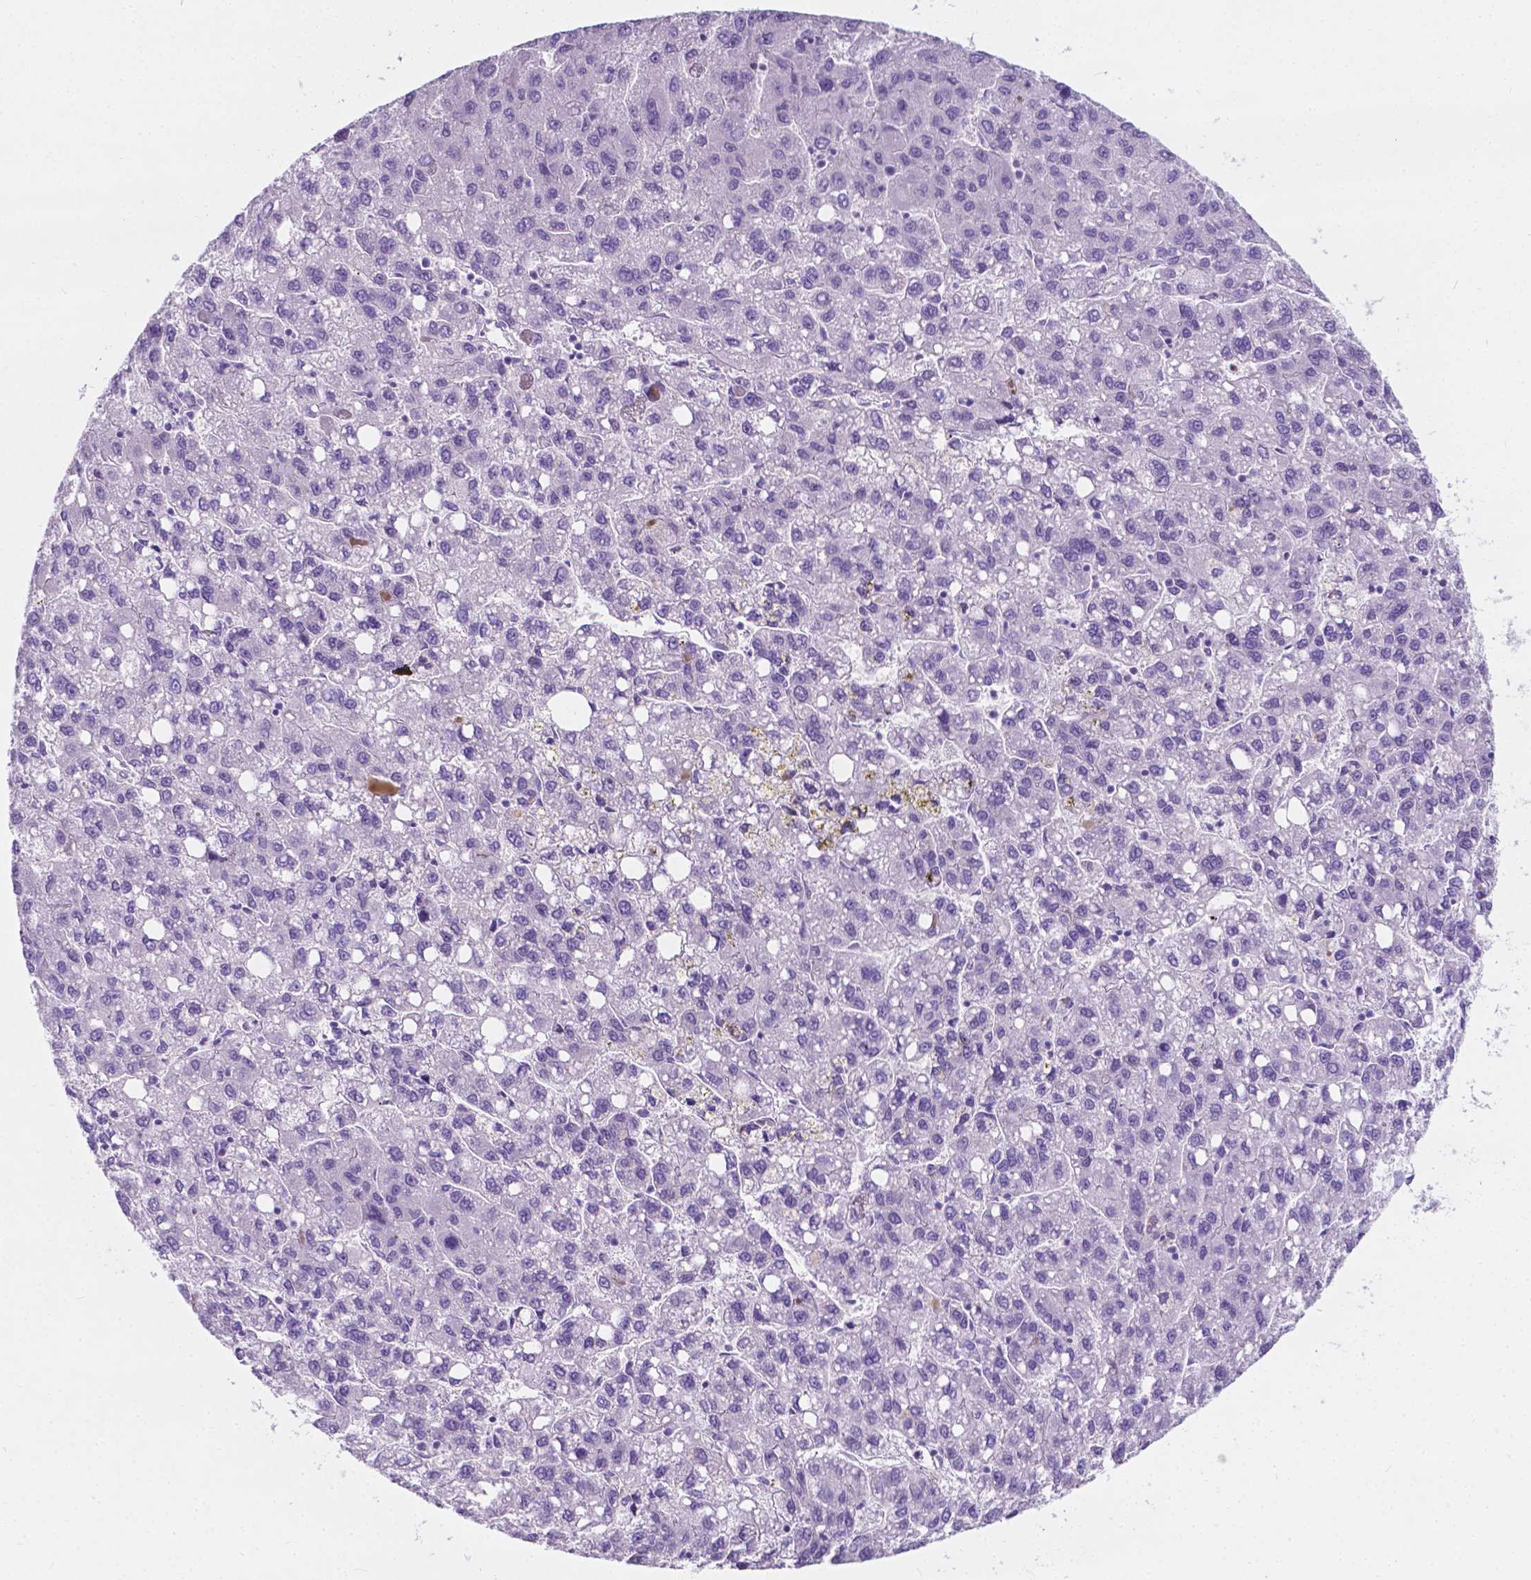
{"staining": {"intensity": "negative", "quantity": "none", "location": "none"}, "tissue": "liver cancer", "cell_type": "Tumor cells", "image_type": "cancer", "snomed": [{"axis": "morphology", "description": "Carcinoma, Hepatocellular, NOS"}, {"axis": "topography", "description": "Liver"}], "caption": "This is an IHC histopathology image of liver cancer (hepatocellular carcinoma). There is no expression in tumor cells.", "gene": "GNAO1", "patient": {"sex": "female", "age": 82}}